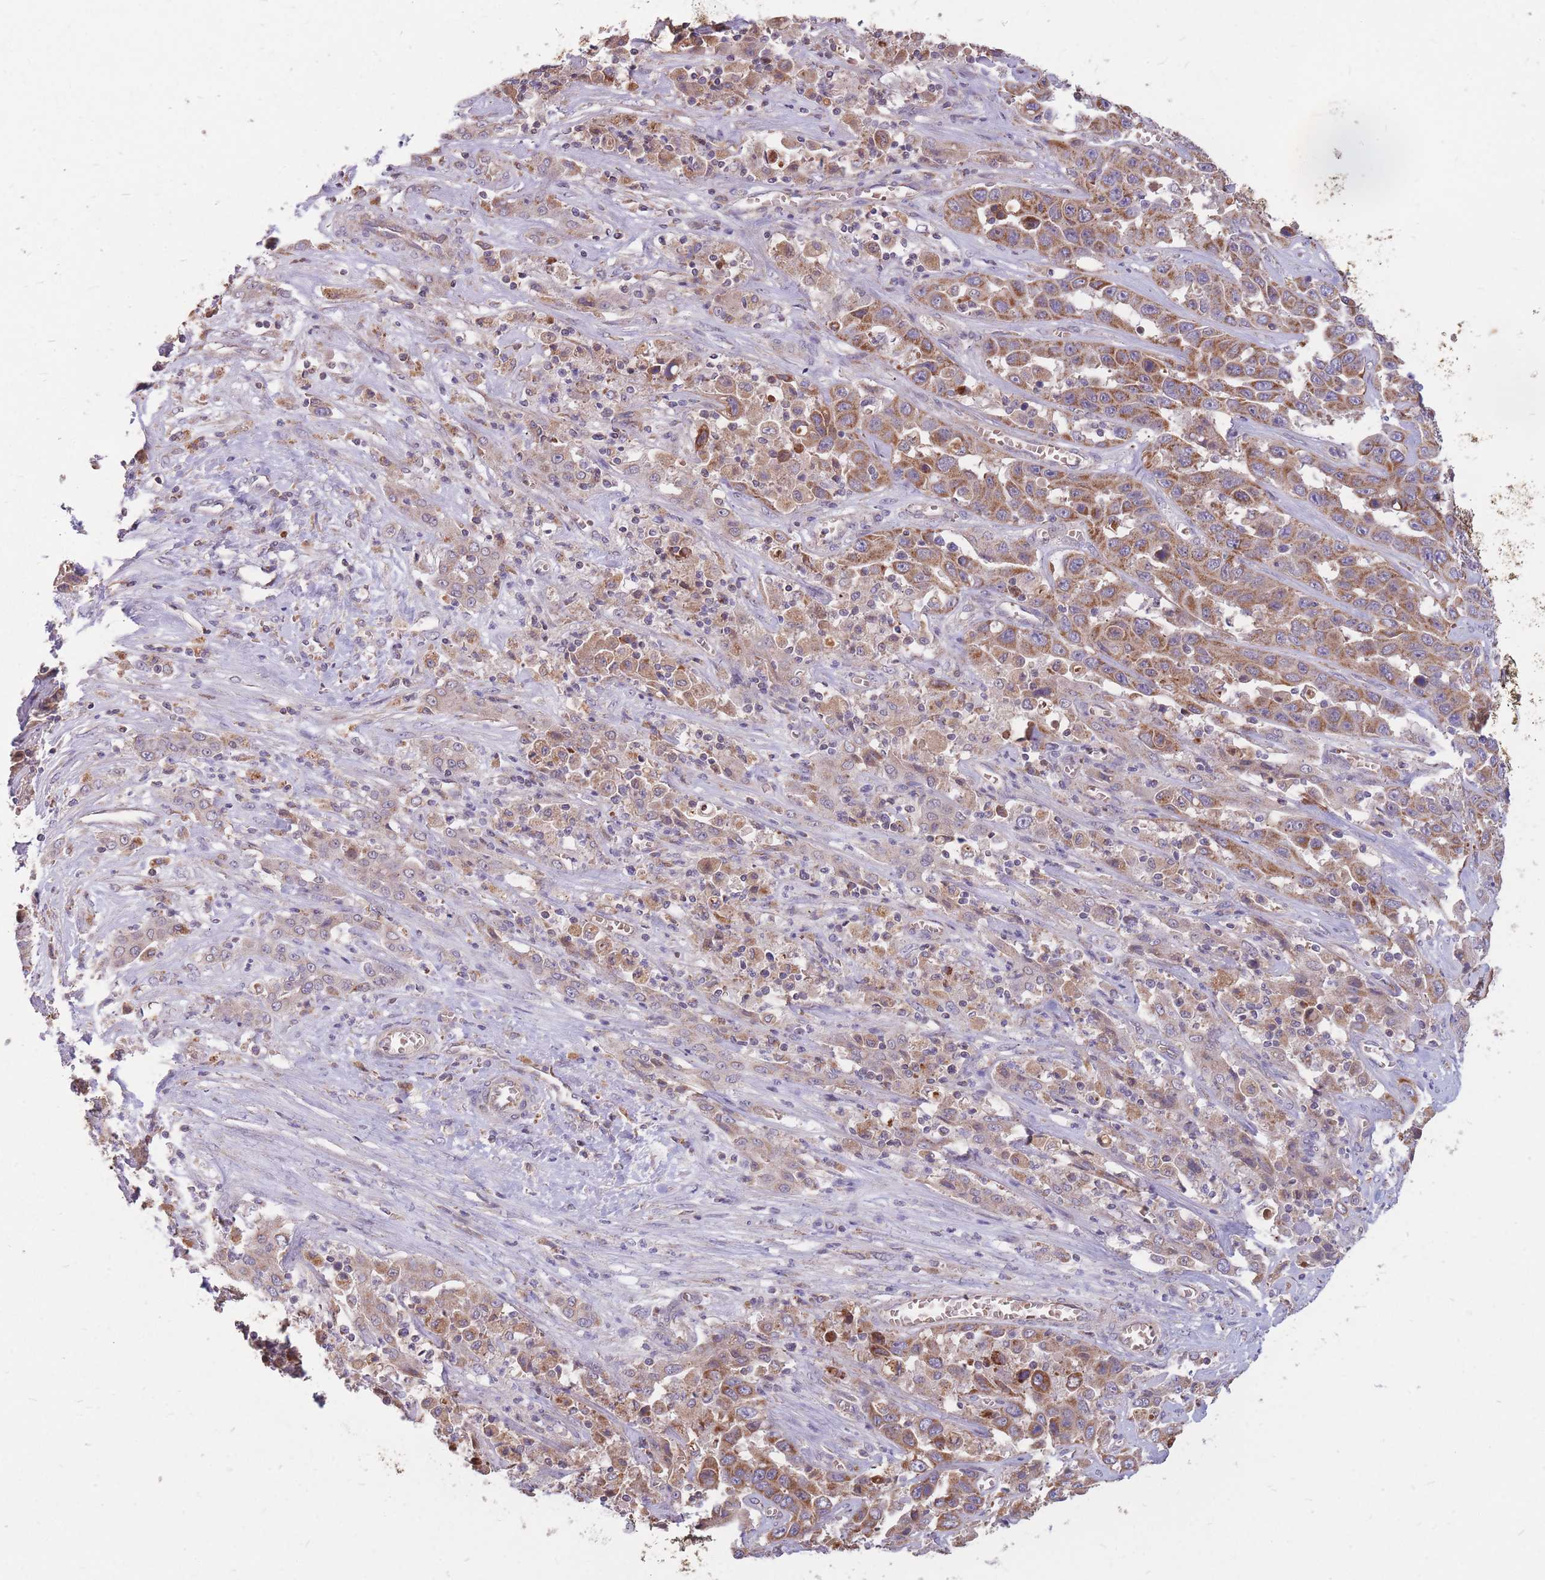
{"staining": {"intensity": "moderate", "quantity": ">75%", "location": "cytoplasmic/membranous"}, "tissue": "liver cancer", "cell_type": "Tumor cells", "image_type": "cancer", "snomed": [{"axis": "morphology", "description": "Cholangiocarcinoma"}, {"axis": "topography", "description": "Liver"}], "caption": "Liver cholangiocarcinoma was stained to show a protein in brown. There is medium levels of moderate cytoplasmic/membranous staining in approximately >75% of tumor cells.", "gene": "PTPMT1", "patient": {"sex": "female", "age": 52}}